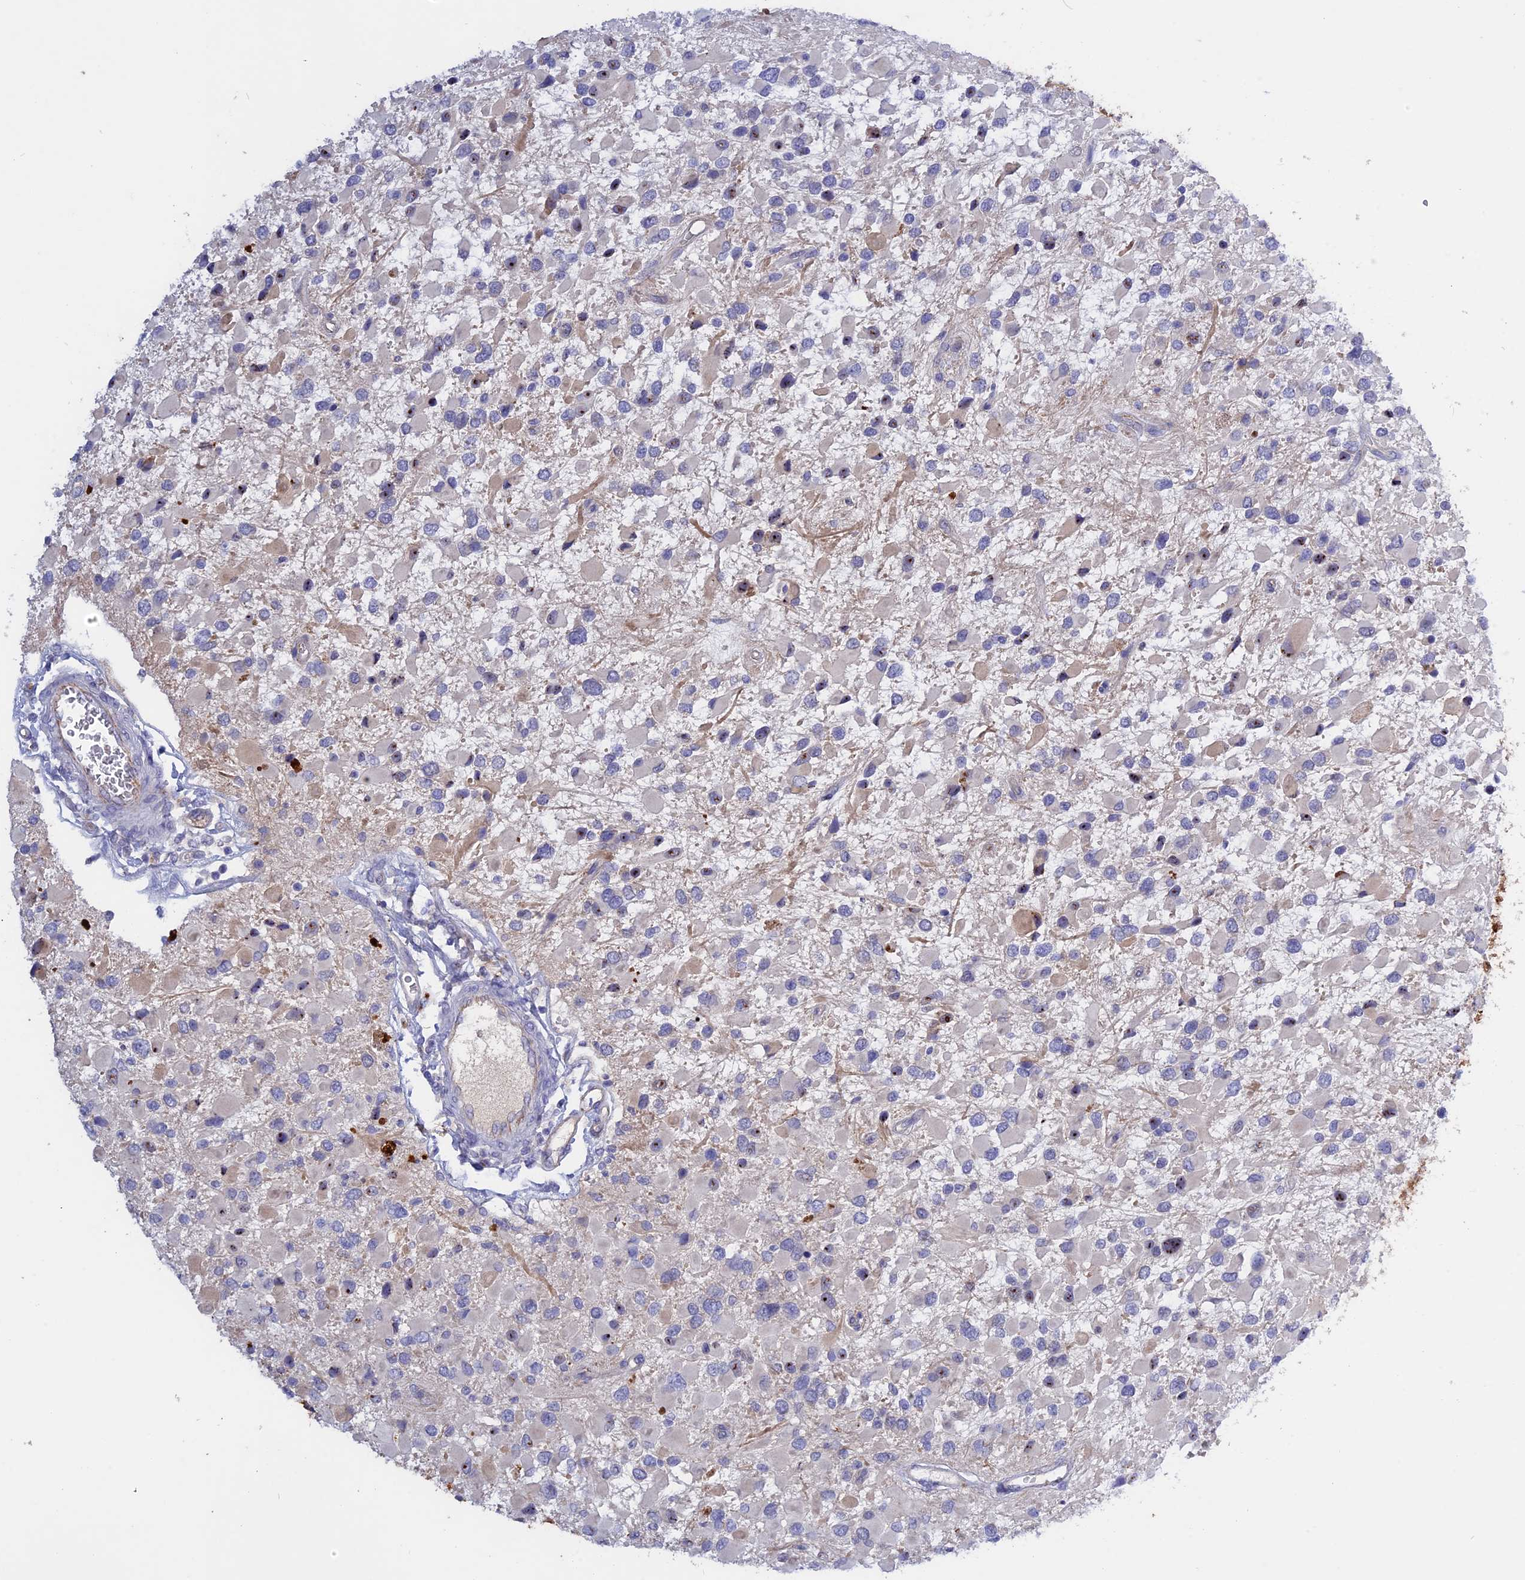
{"staining": {"intensity": "moderate", "quantity": "<25%", "location": "nuclear"}, "tissue": "glioma", "cell_type": "Tumor cells", "image_type": "cancer", "snomed": [{"axis": "morphology", "description": "Glioma, malignant, High grade"}, {"axis": "topography", "description": "Brain"}], "caption": "Protein staining of glioma tissue shows moderate nuclear expression in about <25% of tumor cells.", "gene": "GK5", "patient": {"sex": "male", "age": 53}}